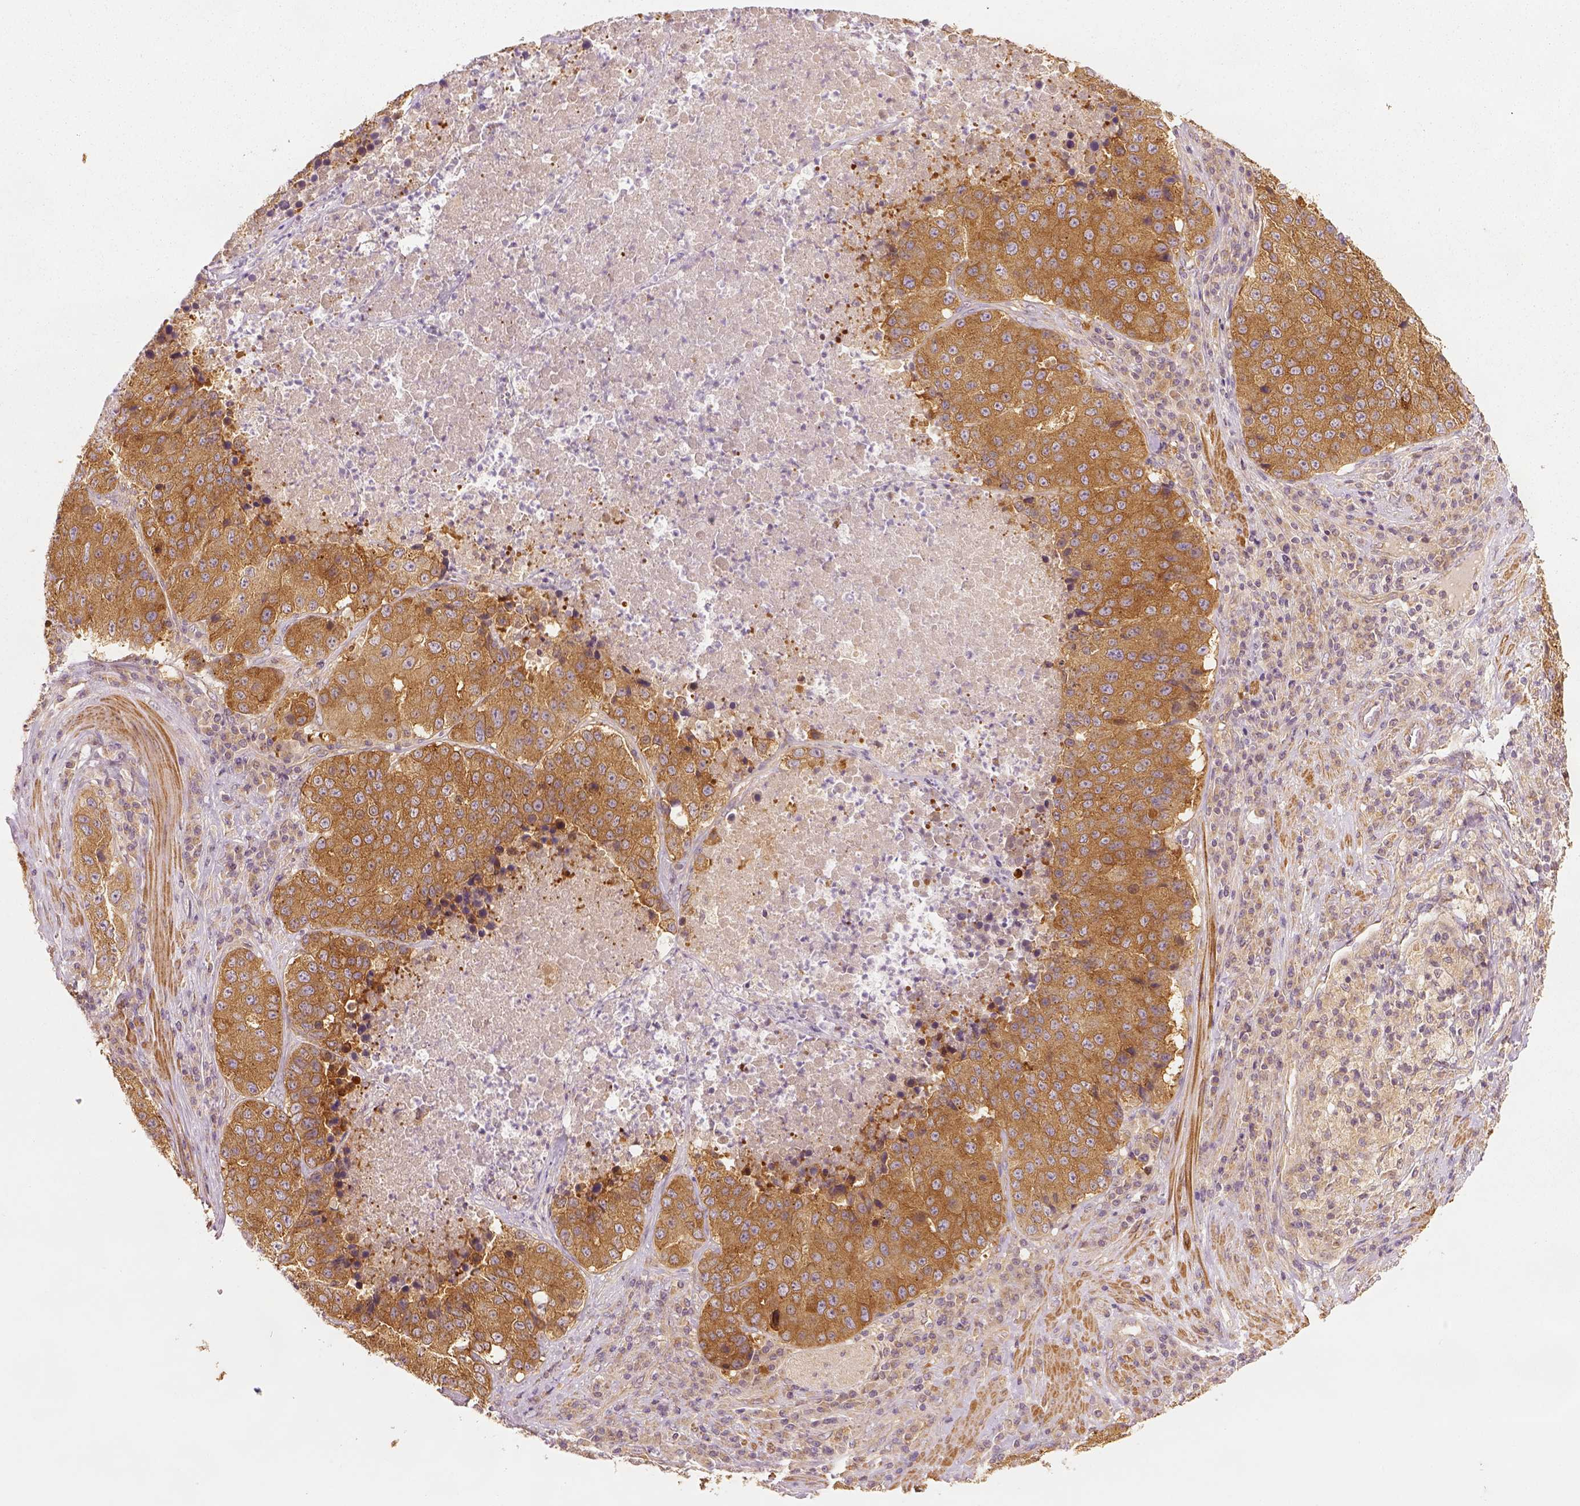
{"staining": {"intensity": "strong", "quantity": ">75%", "location": "cytoplasmic/membranous"}, "tissue": "stomach cancer", "cell_type": "Tumor cells", "image_type": "cancer", "snomed": [{"axis": "morphology", "description": "Adenocarcinoma, NOS"}, {"axis": "topography", "description": "Stomach"}], "caption": "Tumor cells display high levels of strong cytoplasmic/membranous expression in approximately >75% of cells in stomach adenocarcinoma.", "gene": "PAIP1", "patient": {"sex": "male", "age": 71}}